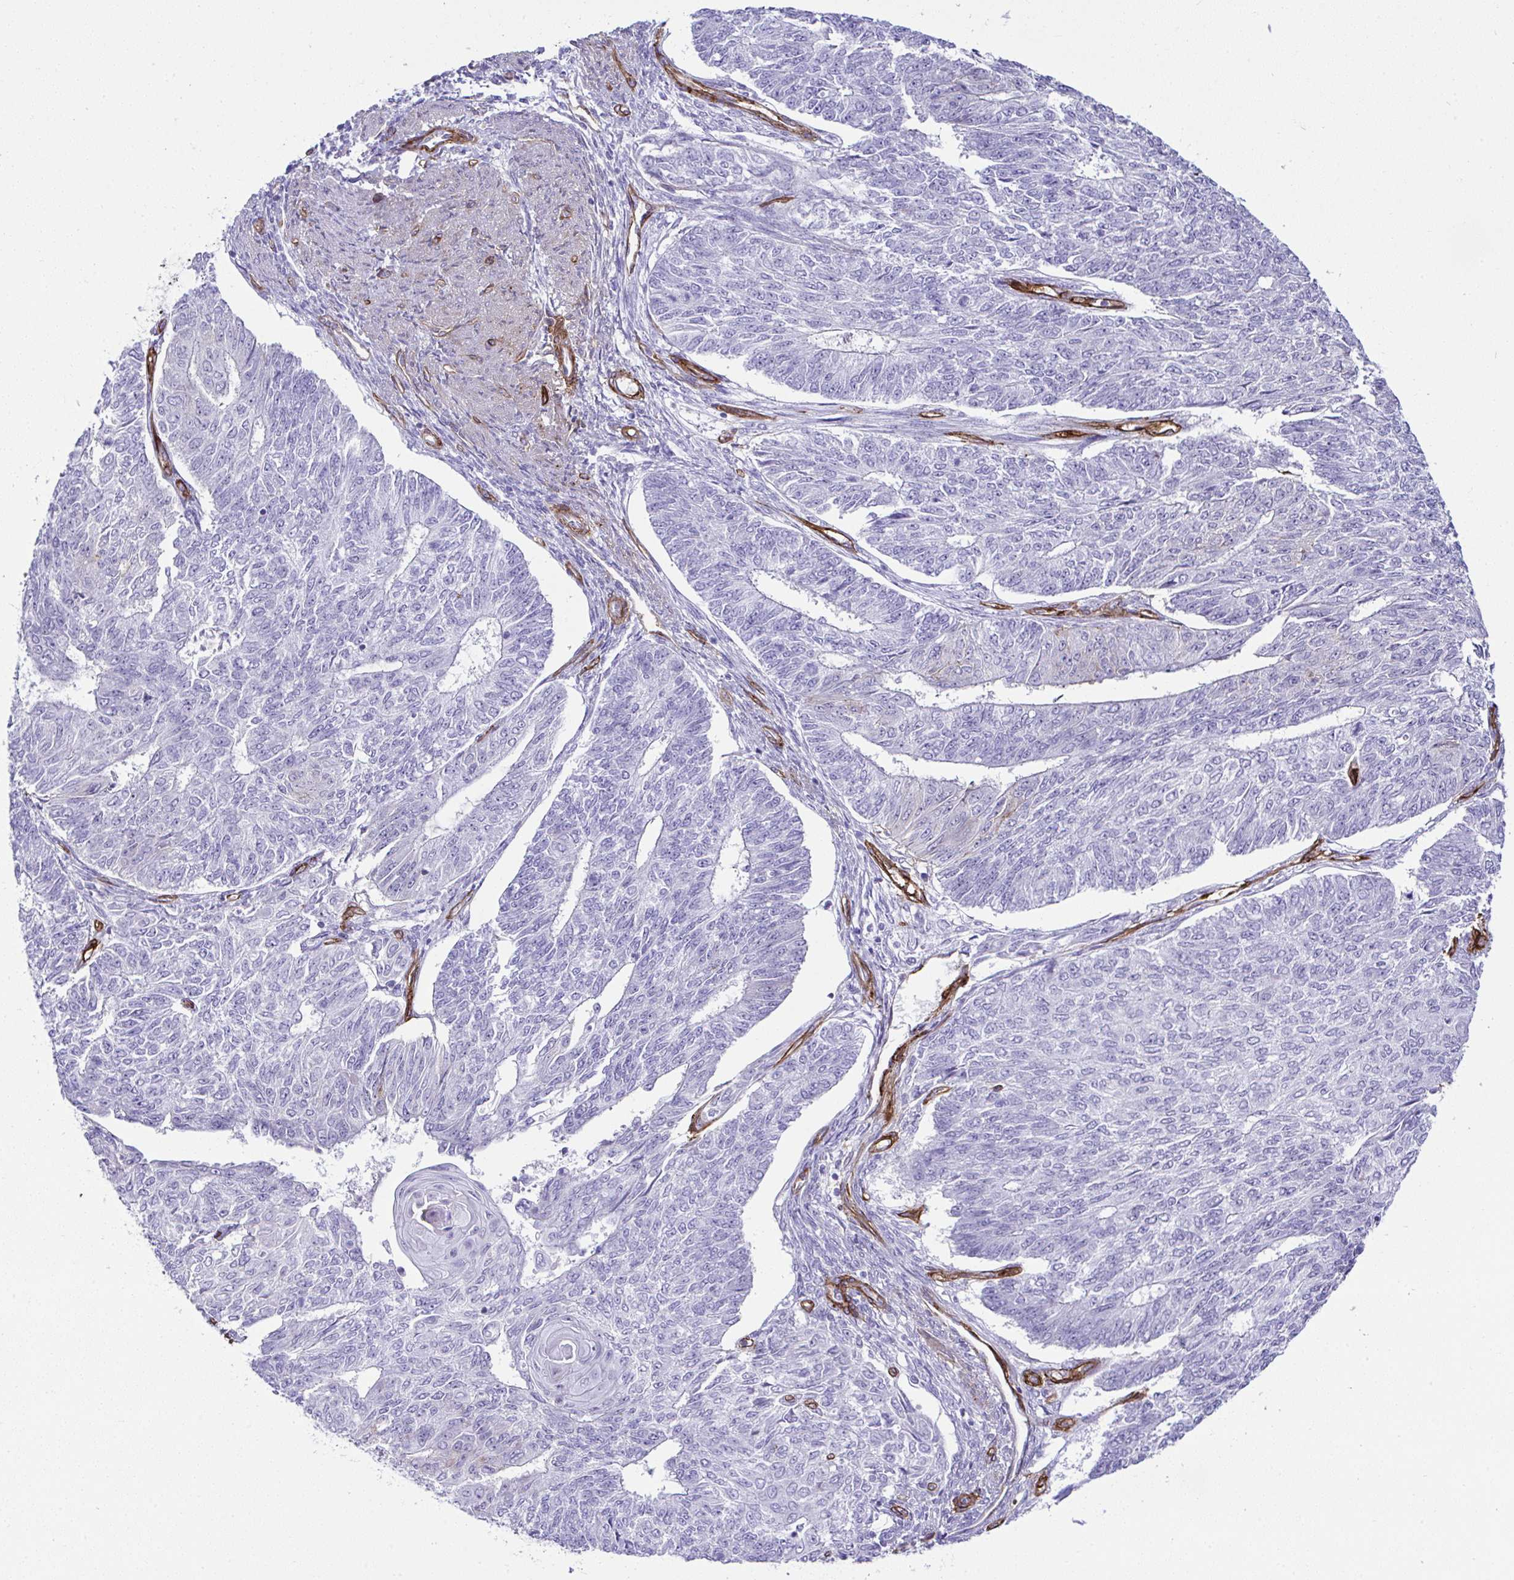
{"staining": {"intensity": "negative", "quantity": "none", "location": "none"}, "tissue": "endometrial cancer", "cell_type": "Tumor cells", "image_type": "cancer", "snomed": [{"axis": "morphology", "description": "Adenocarcinoma, NOS"}, {"axis": "topography", "description": "Endometrium"}], "caption": "An immunohistochemistry micrograph of endometrial cancer is shown. There is no staining in tumor cells of endometrial cancer.", "gene": "FBXO34", "patient": {"sex": "female", "age": 32}}